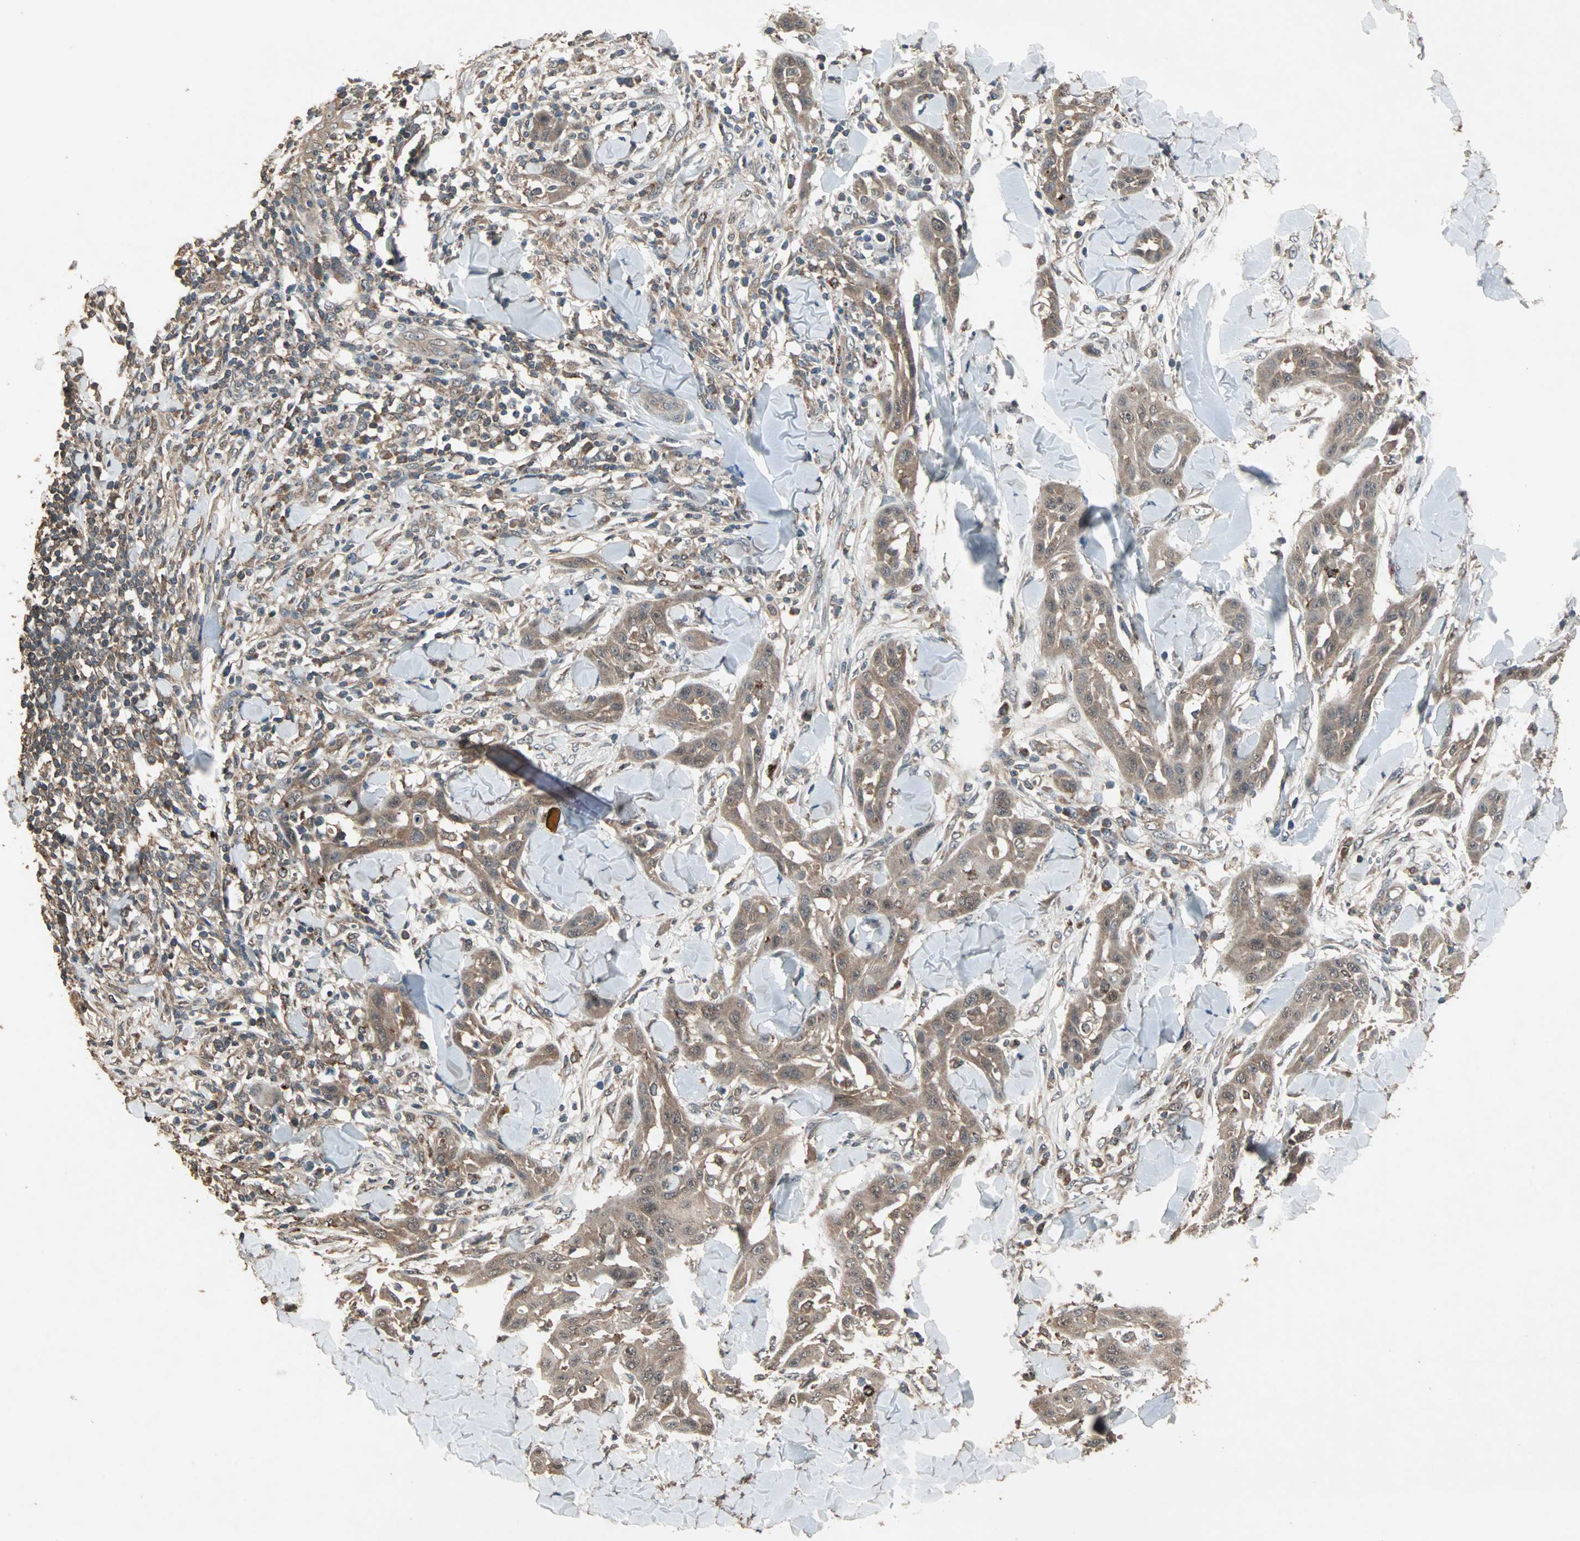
{"staining": {"intensity": "moderate", "quantity": ">75%", "location": "cytoplasmic/membranous"}, "tissue": "skin cancer", "cell_type": "Tumor cells", "image_type": "cancer", "snomed": [{"axis": "morphology", "description": "Squamous cell carcinoma, NOS"}, {"axis": "topography", "description": "Skin"}], "caption": "Moderate cytoplasmic/membranous staining is present in about >75% of tumor cells in squamous cell carcinoma (skin).", "gene": "UBAC1", "patient": {"sex": "male", "age": 24}}